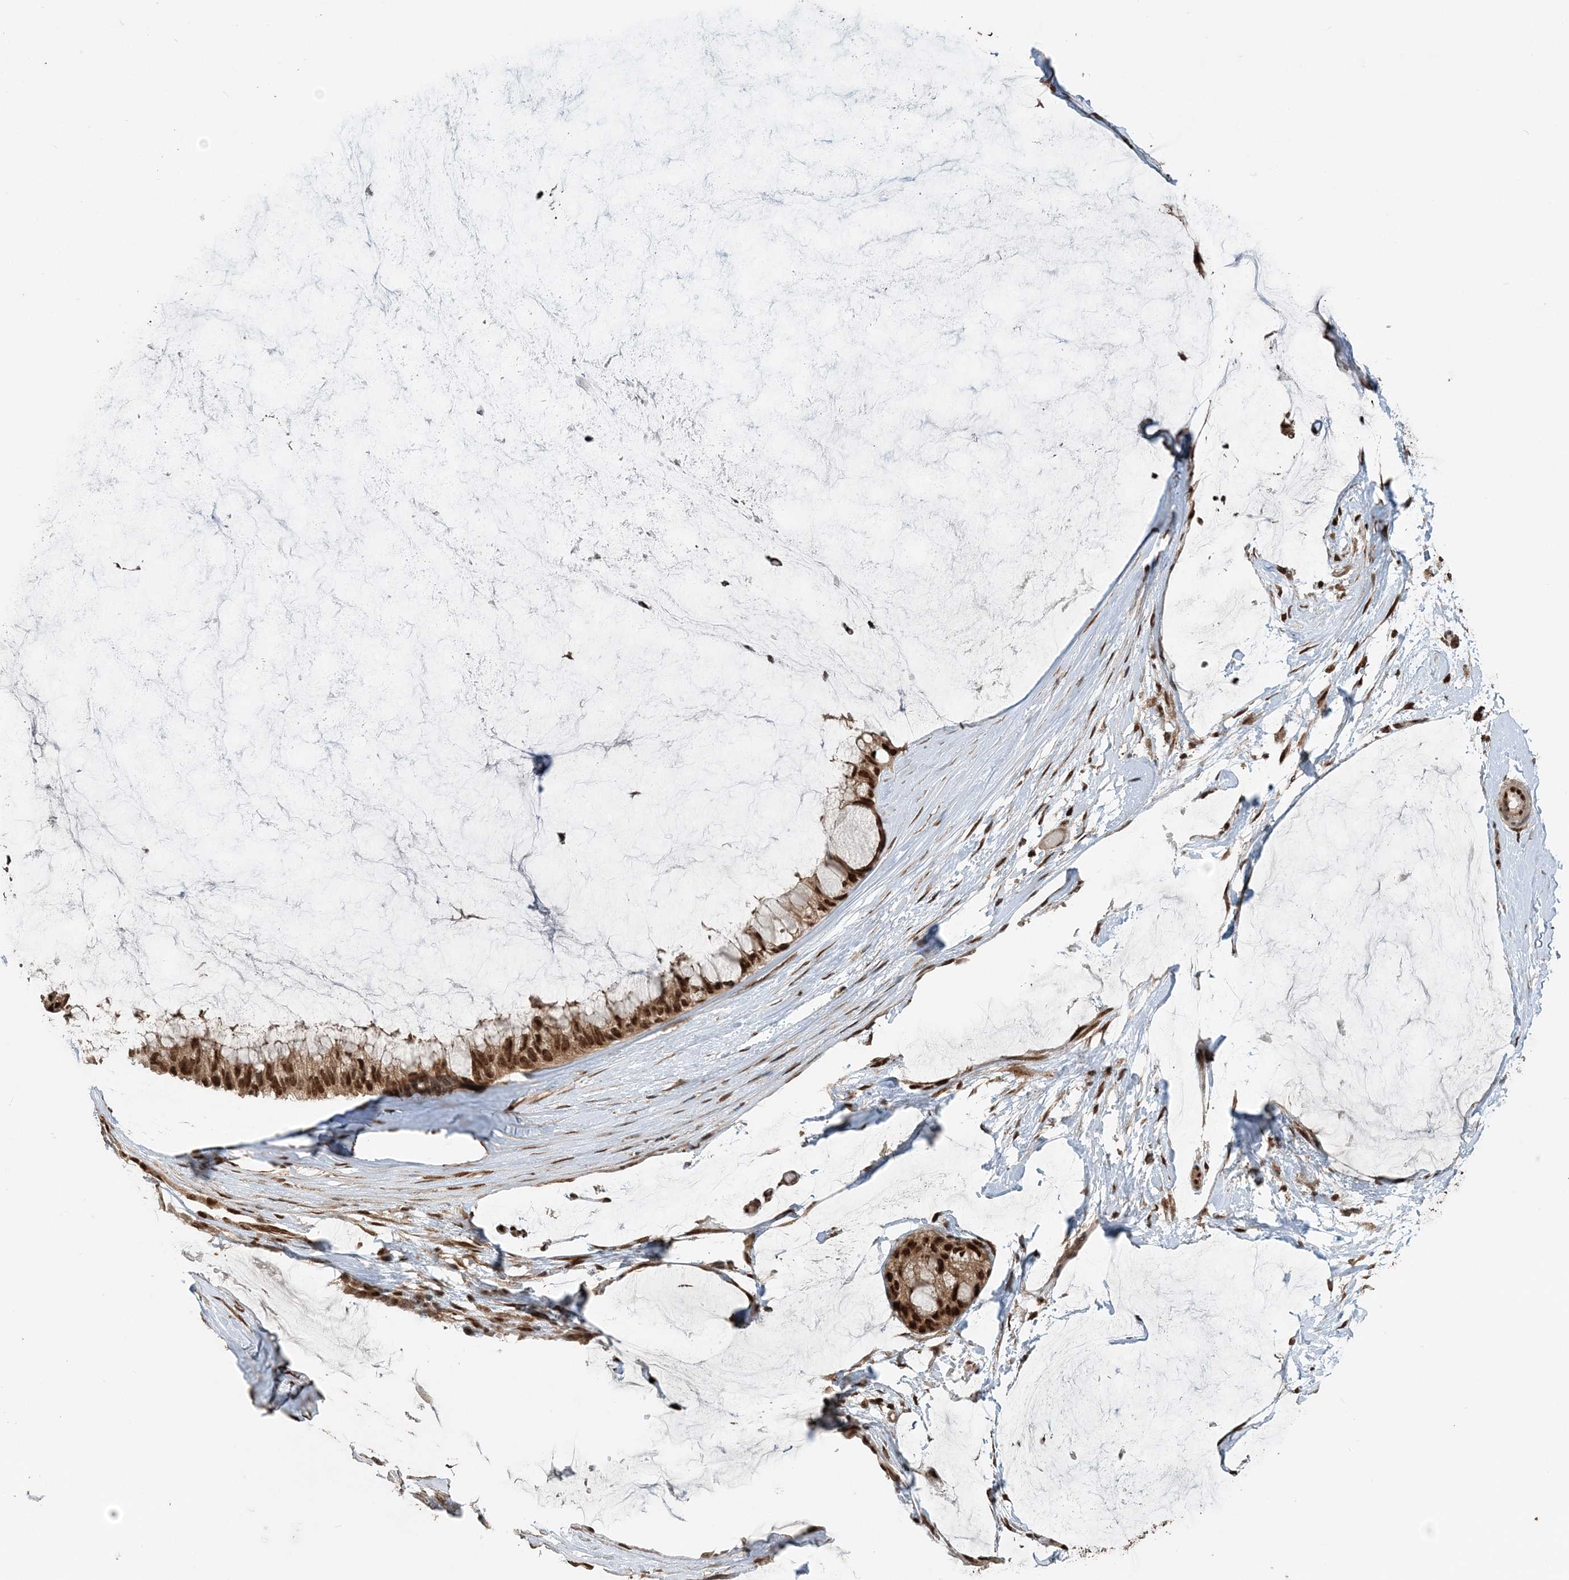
{"staining": {"intensity": "moderate", "quantity": ">75%", "location": "cytoplasmic/membranous,nuclear"}, "tissue": "ovarian cancer", "cell_type": "Tumor cells", "image_type": "cancer", "snomed": [{"axis": "morphology", "description": "Cystadenocarcinoma, mucinous, NOS"}, {"axis": "topography", "description": "Ovary"}], "caption": "An immunohistochemistry (IHC) micrograph of neoplastic tissue is shown. Protein staining in brown shows moderate cytoplasmic/membranous and nuclear positivity in ovarian mucinous cystadenocarcinoma within tumor cells.", "gene": "ARHGAP35", "patient": {"sex": "female", "age": 39}}